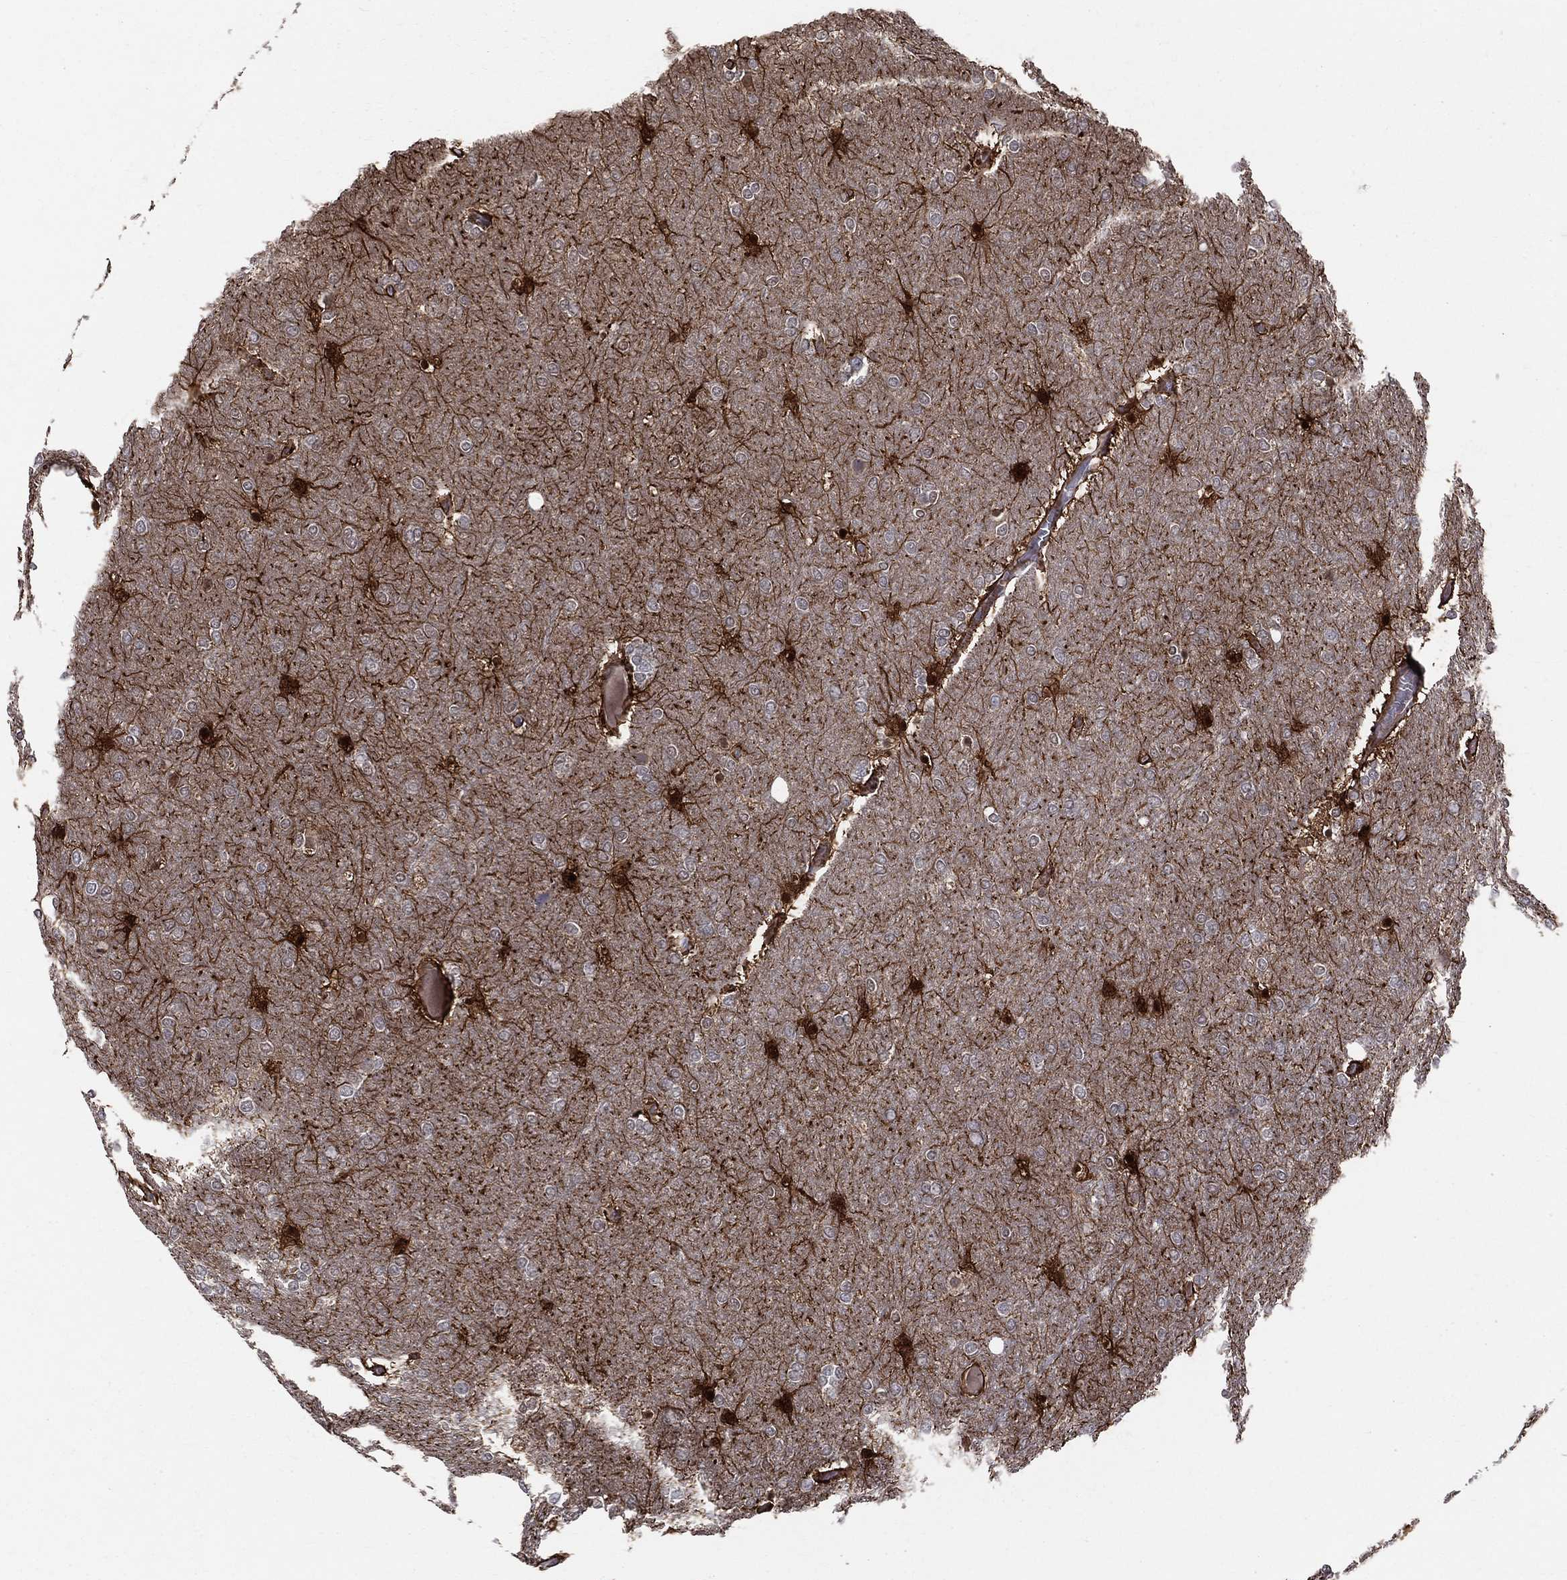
{"staining": {"intensity": "negative", "quantity": "none", "location": "none"}, "tissue": "glioma", "cell_type": "Tumor cells", "image_type": "cancer", "snomed": [{"axis": "morphology", "description": "Glioma, malignant, High grade"}, {"axis": "topography", "description": "Brain"}], "caption": "Immunohistochemical staining of malignant high-grade glioma displays no significant expression in tumor cells.", "gene": "ENO1", "patient": {"sex": "female", "age": 61}}